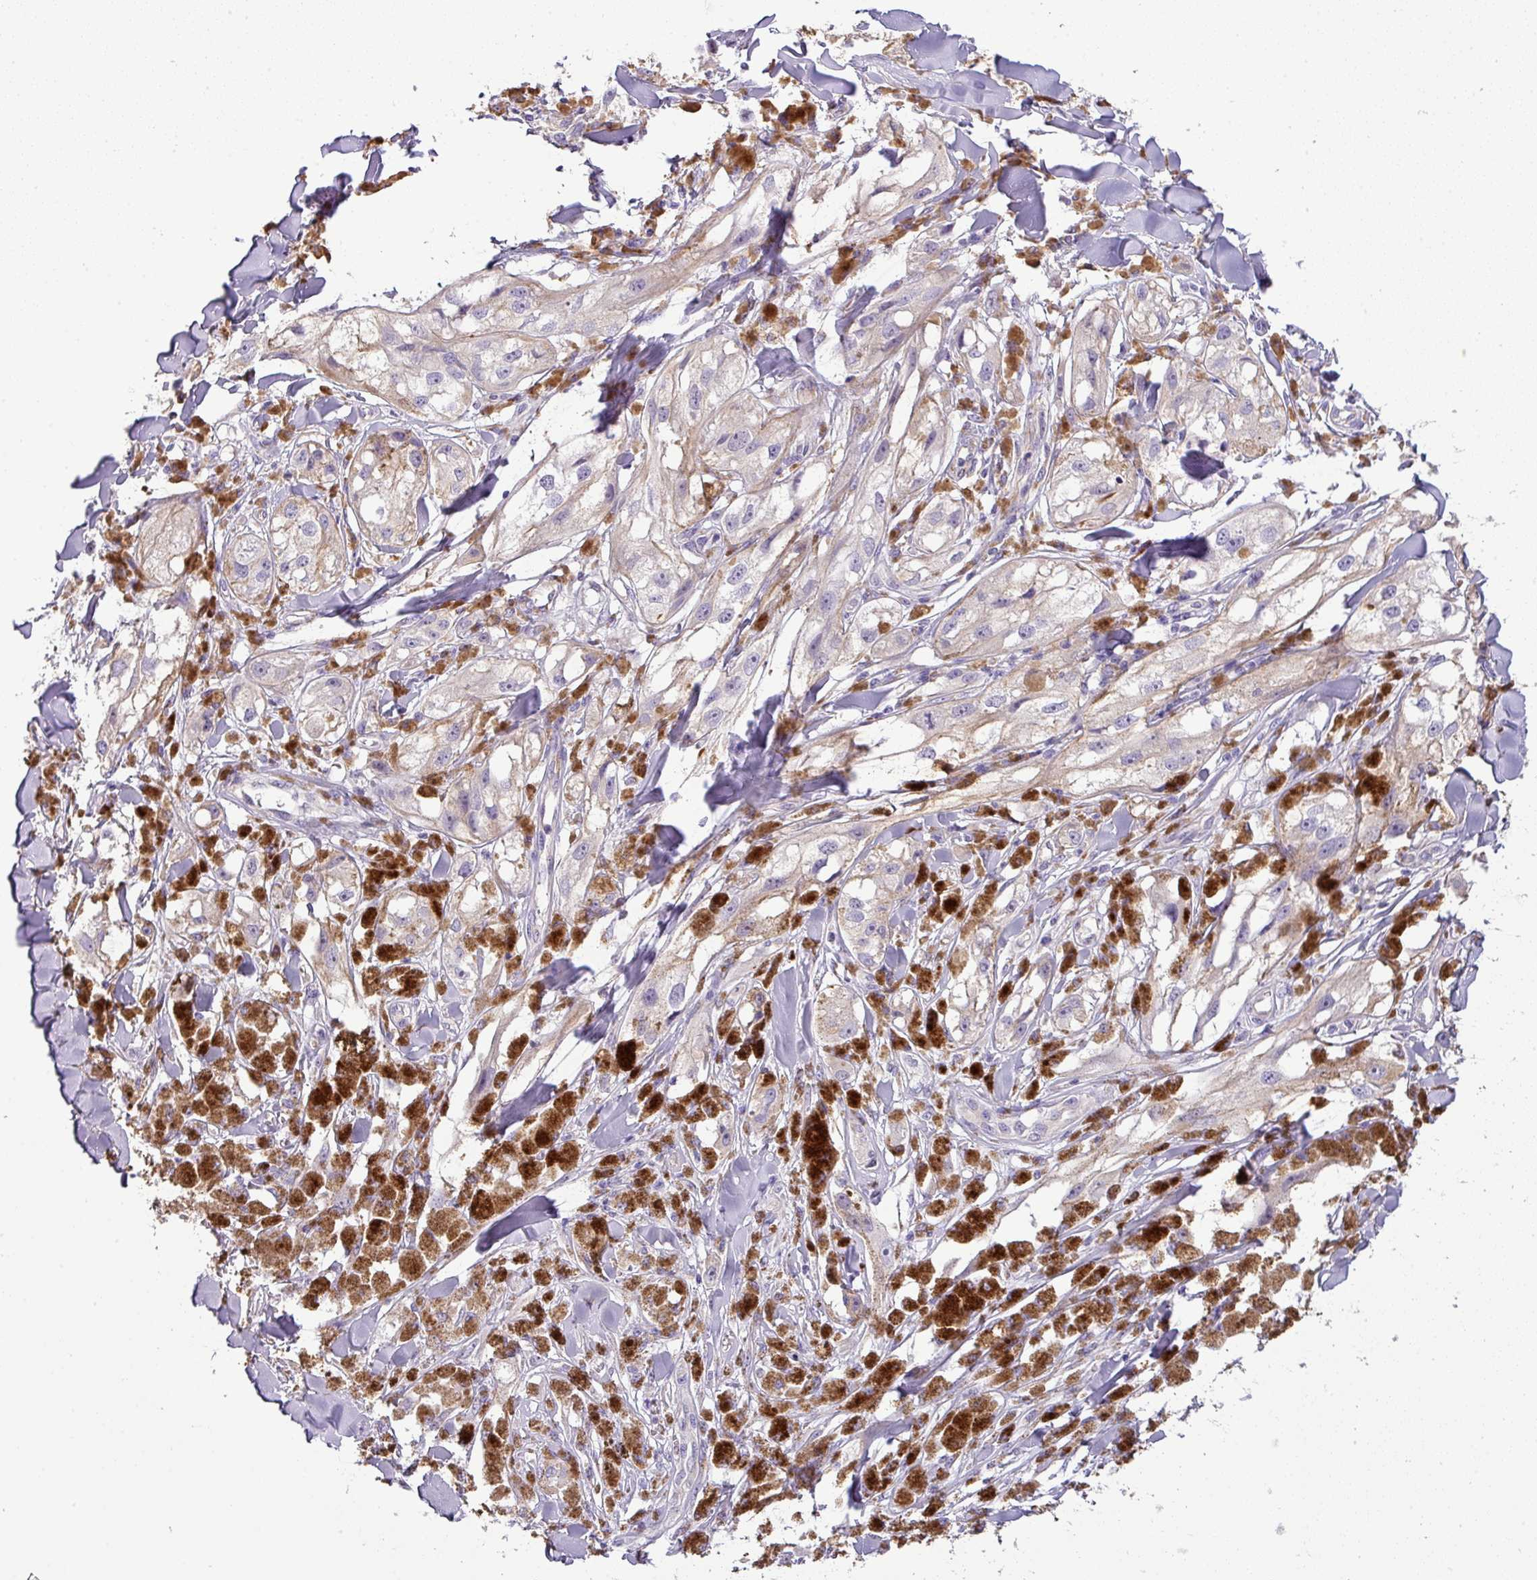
{"staining": {"intensity": "negative", "quantity": "none", "location": "none"}, "tissue": "melanoma", "cell_type": "Tumor cells", "image_type": "cancer", "snomed": [{"axis": "morphology", "description": "Malignant melanoma, NOS"}, {"axis": "topography", "description": "Skin"}], "caption": "Melanoma was stained to show a protein in brown. There is no significant staining in tumor cells.", "gene": "ENSG00000273748", "patient": {"sex": "male", "age": 88}}